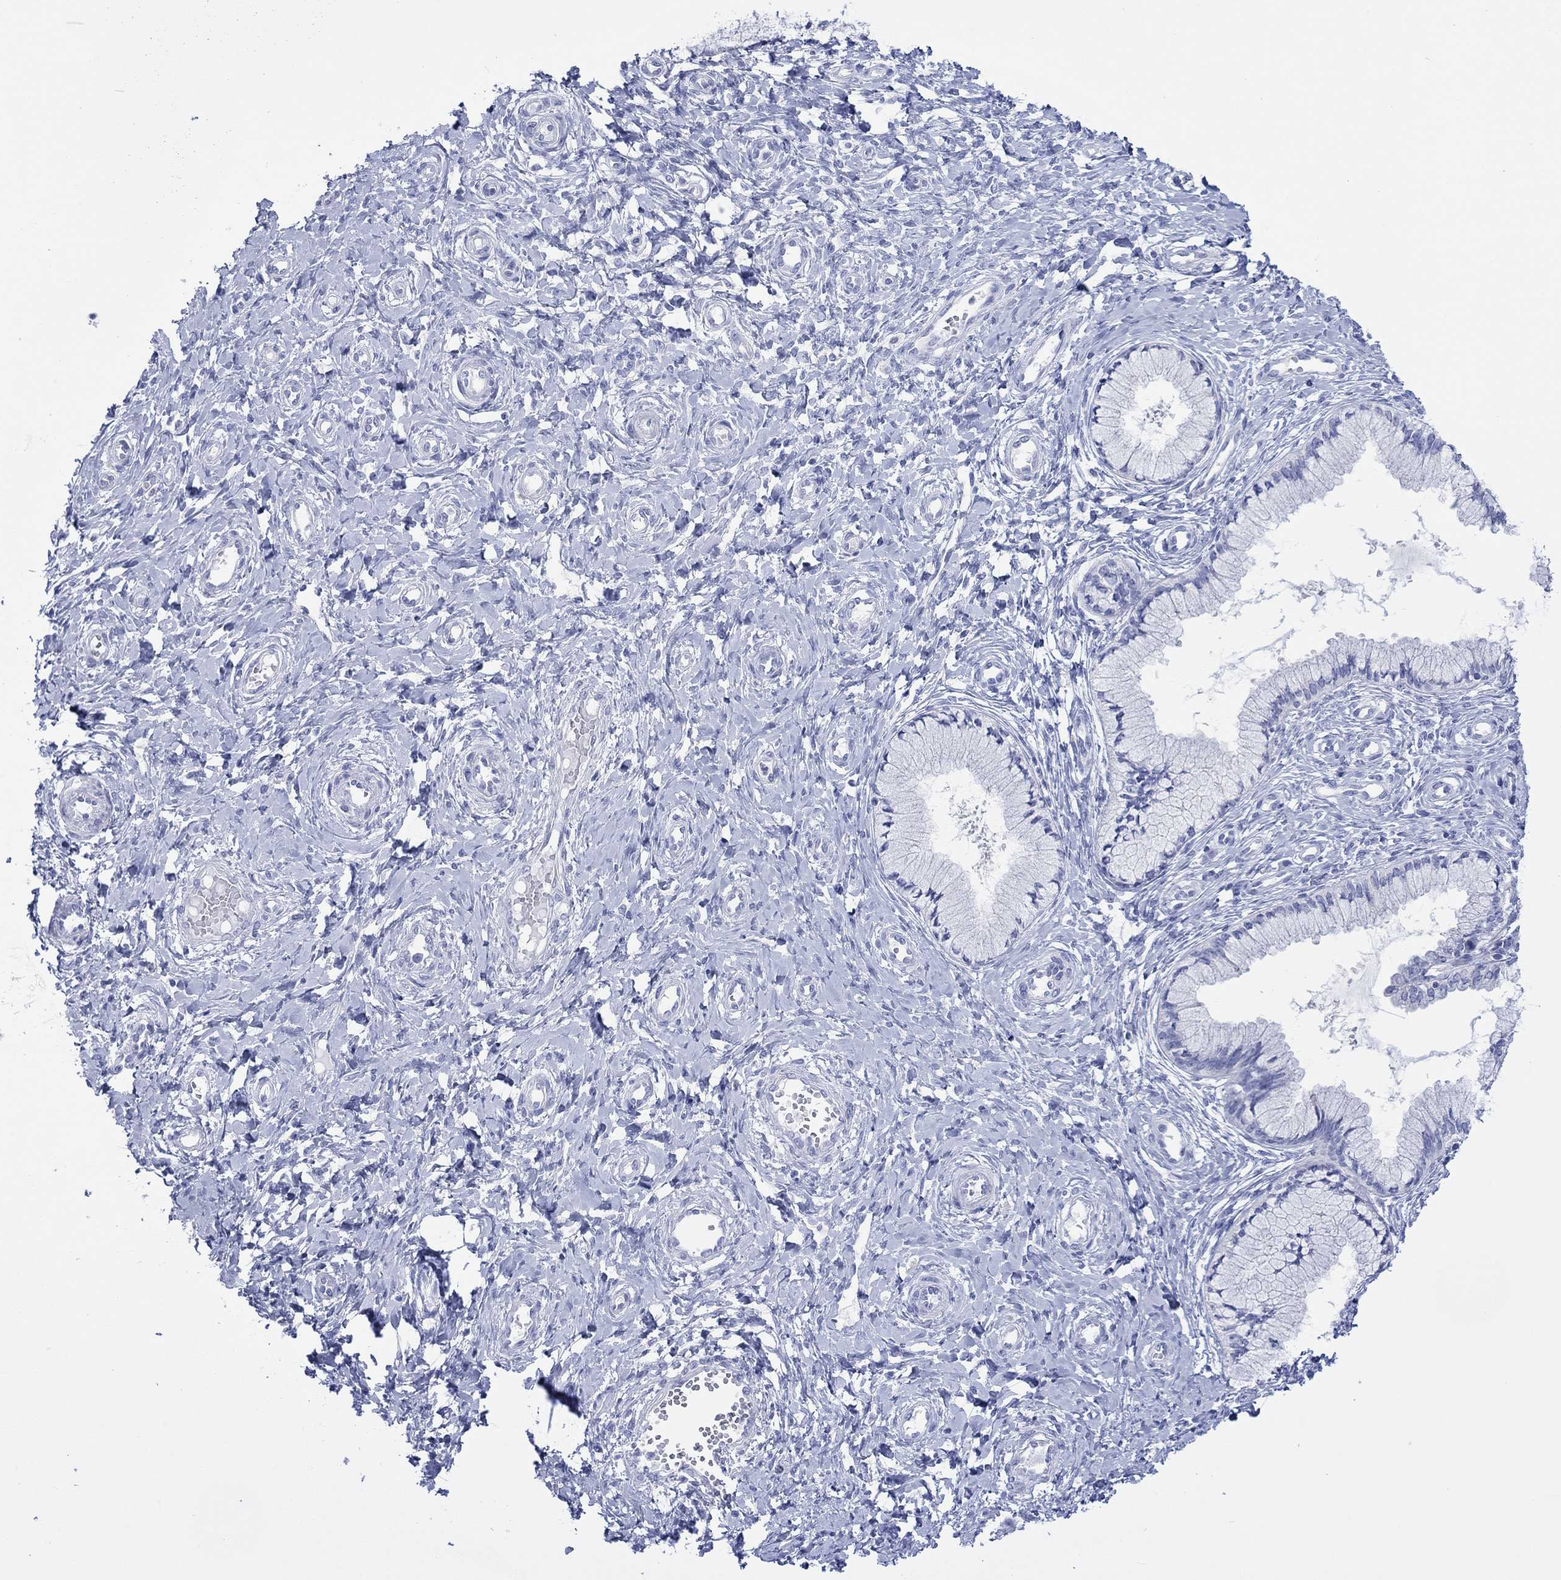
{"staining": {"intensity": "negative", "quantity": "none", "location": "none"}, "tissue": "cervix", "cell_type": "Glandular cells", "image_type": "normal", "snomed": [{"axis": "morphology", "description": "Normal tissue, NOS"}, {"axis": "topography", "description": "Cervix"}], "caption": "The IHC photomicrograph has no significant staining in glandular cells of cervix. (Immunohistochemistry, brightfield microscopy, high magnification).", "gene": "MLANA", "patient": {"sex": "female", "age": 37}}